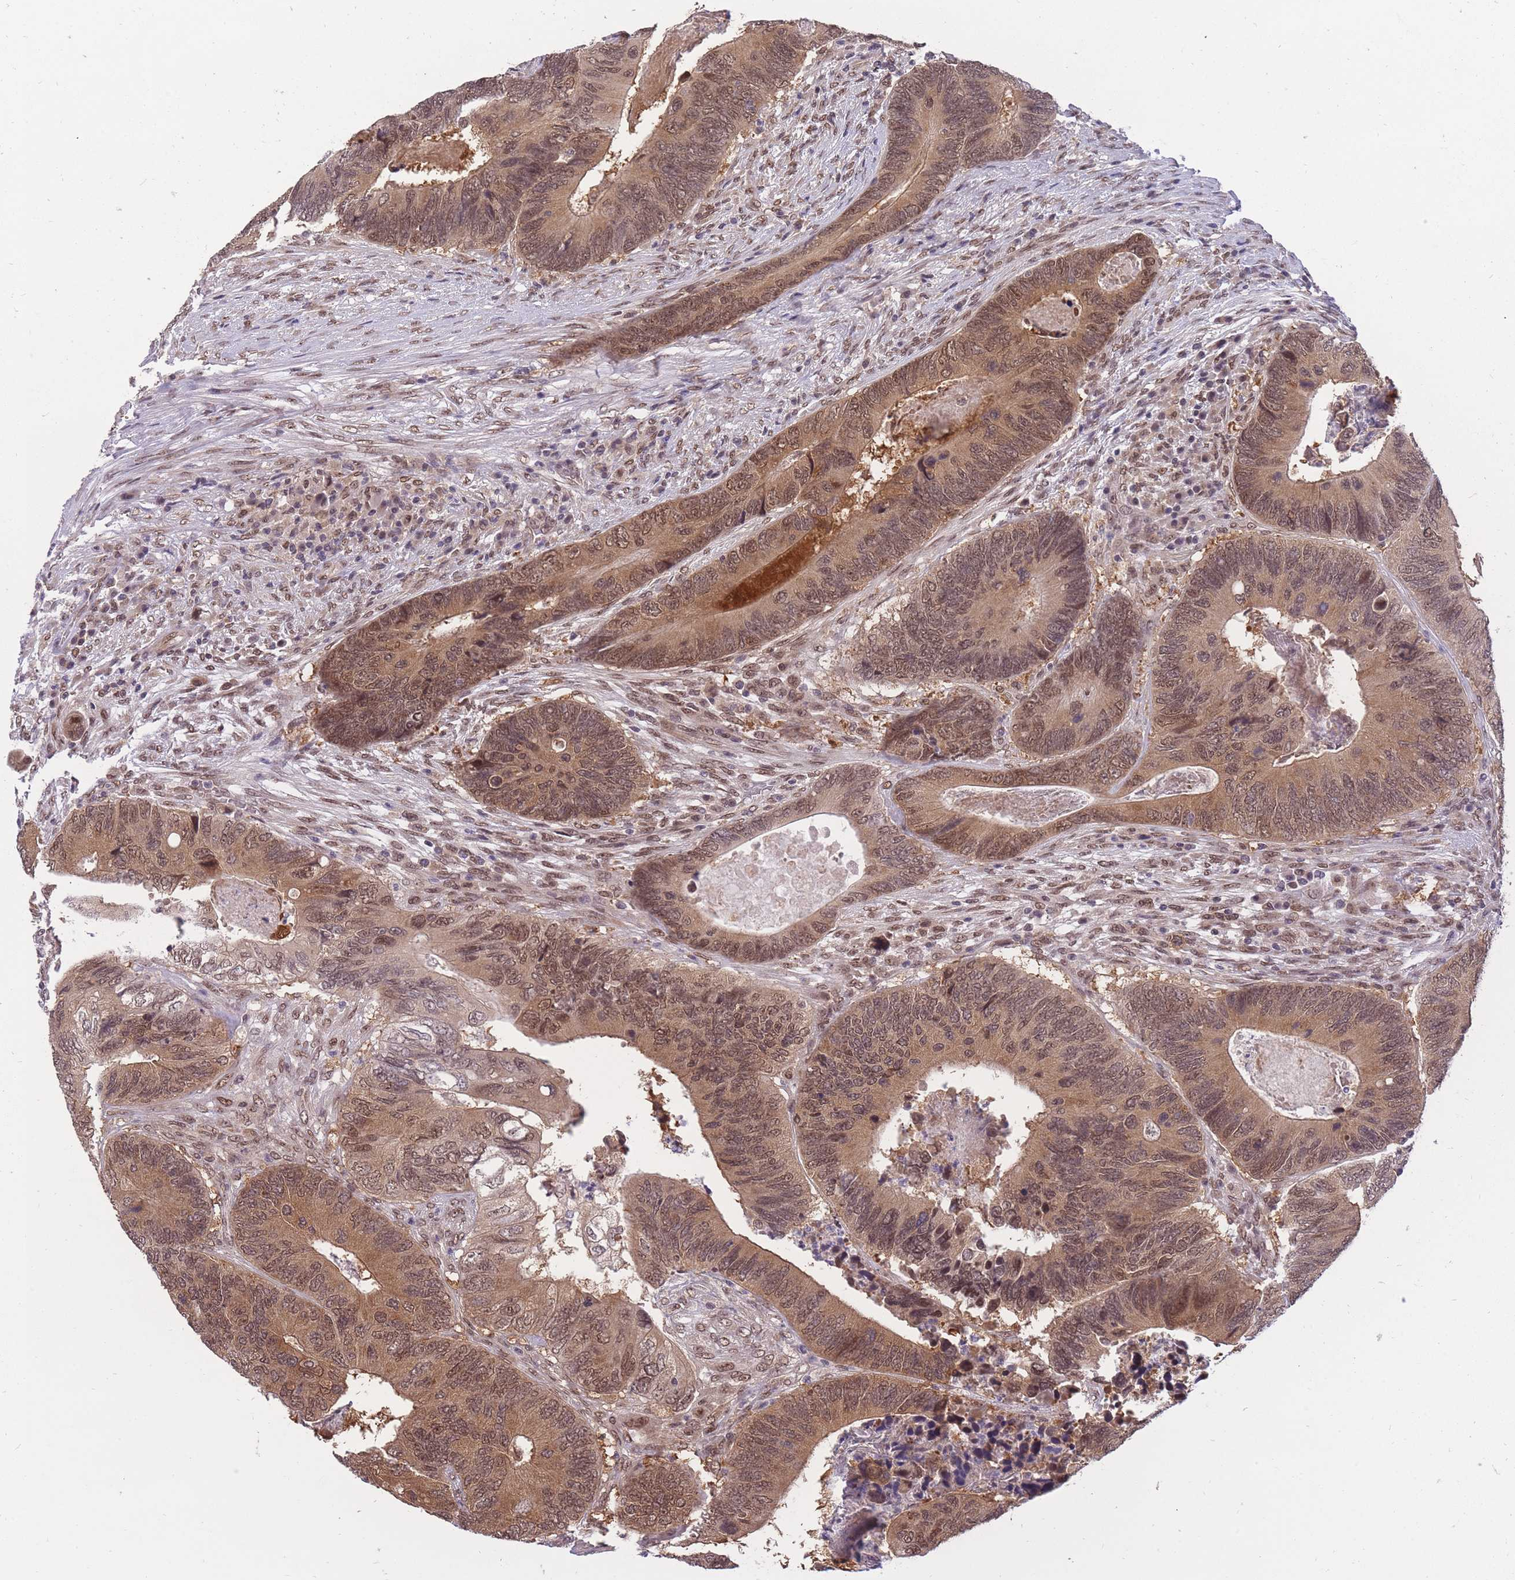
{"staining": {"intensity": "moderate", "quantity": ">75%", "location": "cytoplasmic/membranous,nuclear"}, "tissue": "colorectal cancer", "cell_type": "Tumor cells", "image_type": "cancer", "snomed": [{"axis": "morphology", "description": "Adenocarcinoma, NOS"}, {"axis": "topography", "description": "Colon"}], "caption": "IHC (DAB) staining of human colorectal adenocarcinoma displays moderate cytoplasmic/membranous and nuclear protein staining in about >75% of tumor cells.", "gene": "CDIP1", "patient": {"sex": "female", "age": 67}}